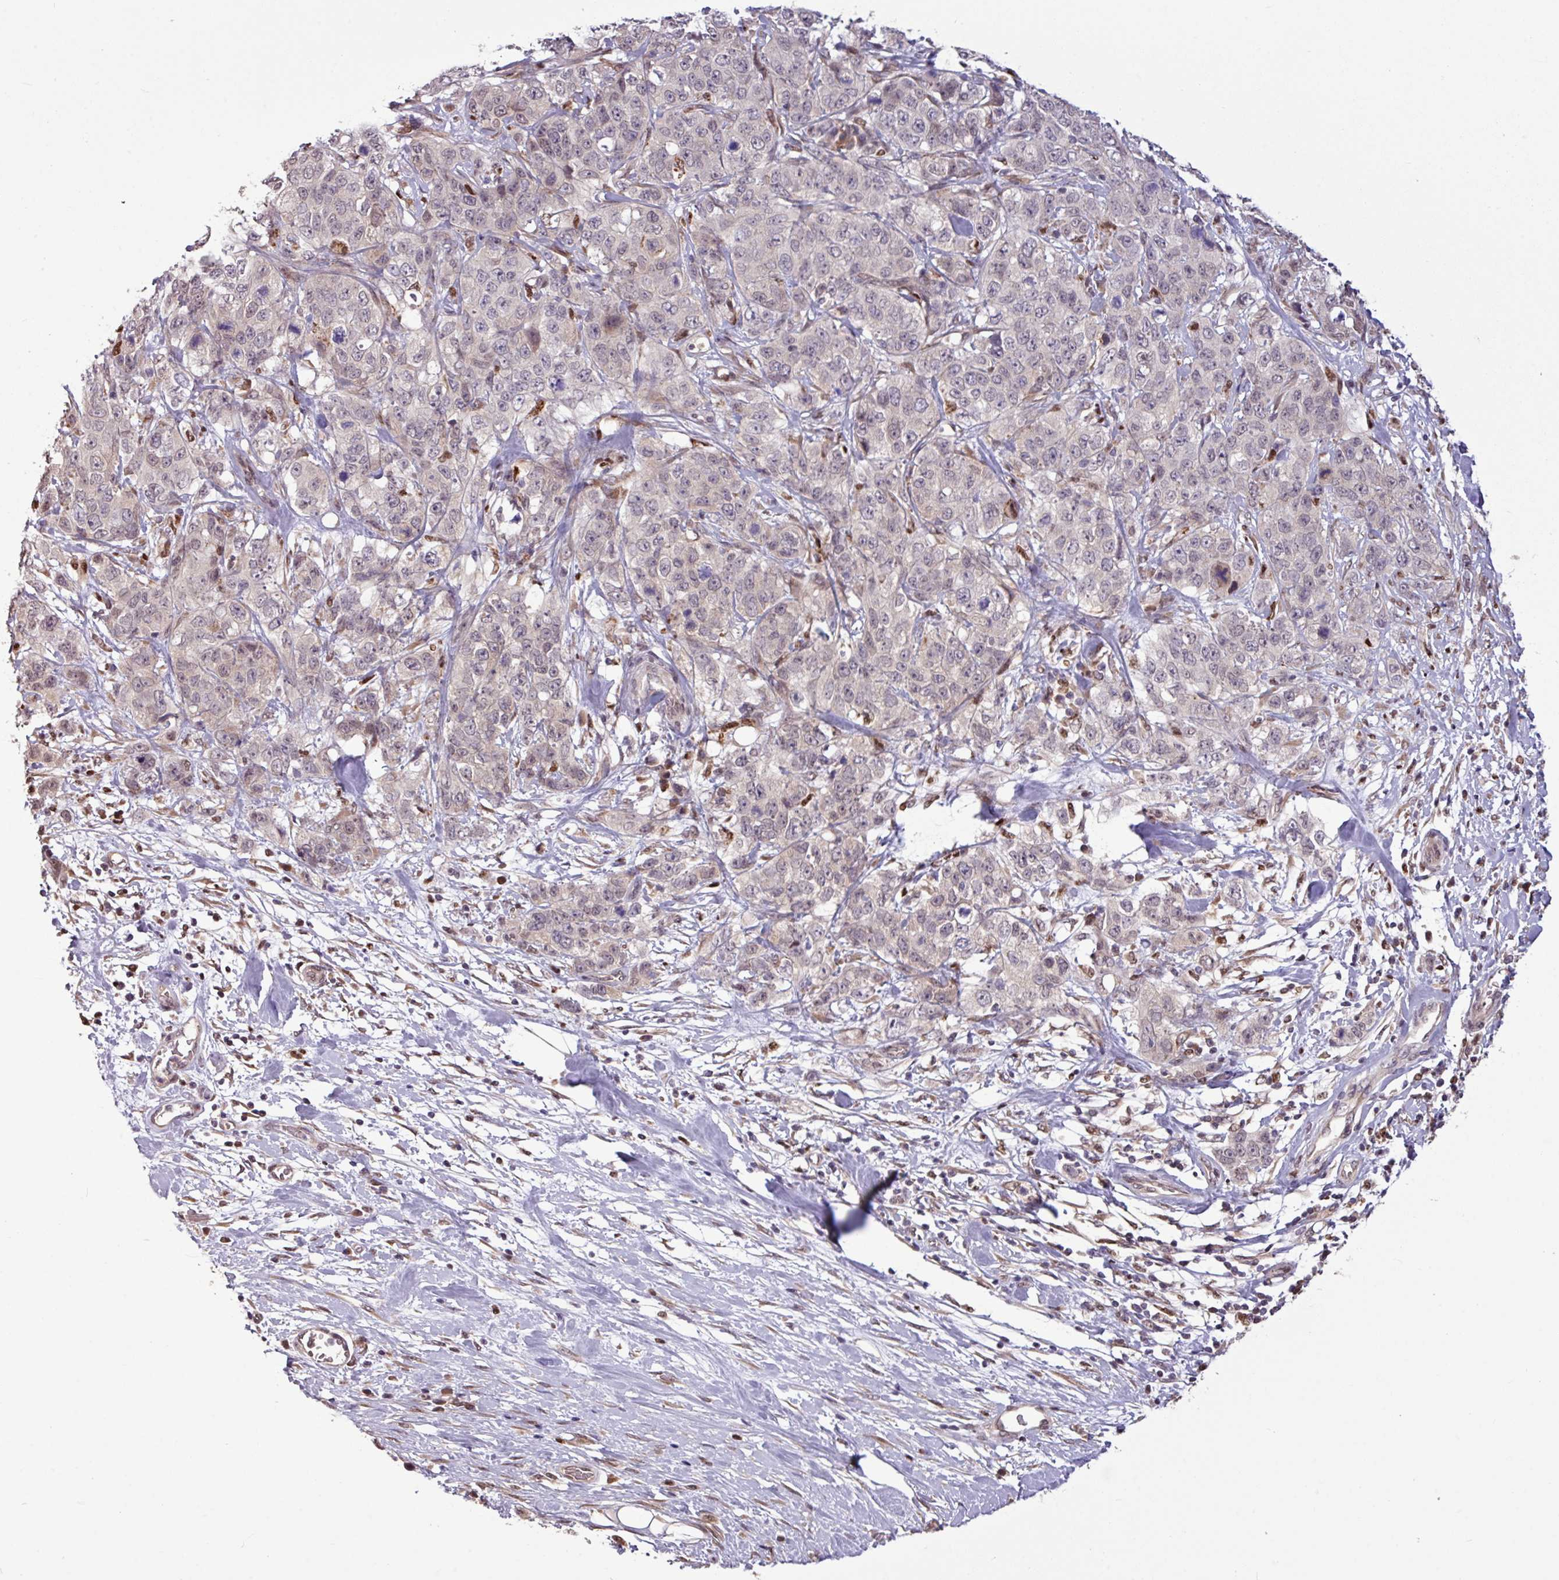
{"staining": {"intensity": "negative", "quantity": "none", "location": "none"}, "tissue": "stomach cancer", "cell_type": "Tumor cells", "image_type": "cancer", "snomed": [{"axis": "morphology", "description": "Adenocarcinoma, NOS"}, {"axis": "topography", "description": "Stomach"}], "caption": "There is no significant positivity in tumor cells of stomach cancer (adenocarcinoma).", "gene": "SKIC2", "patient": {"sex": "male", "age": 48}}